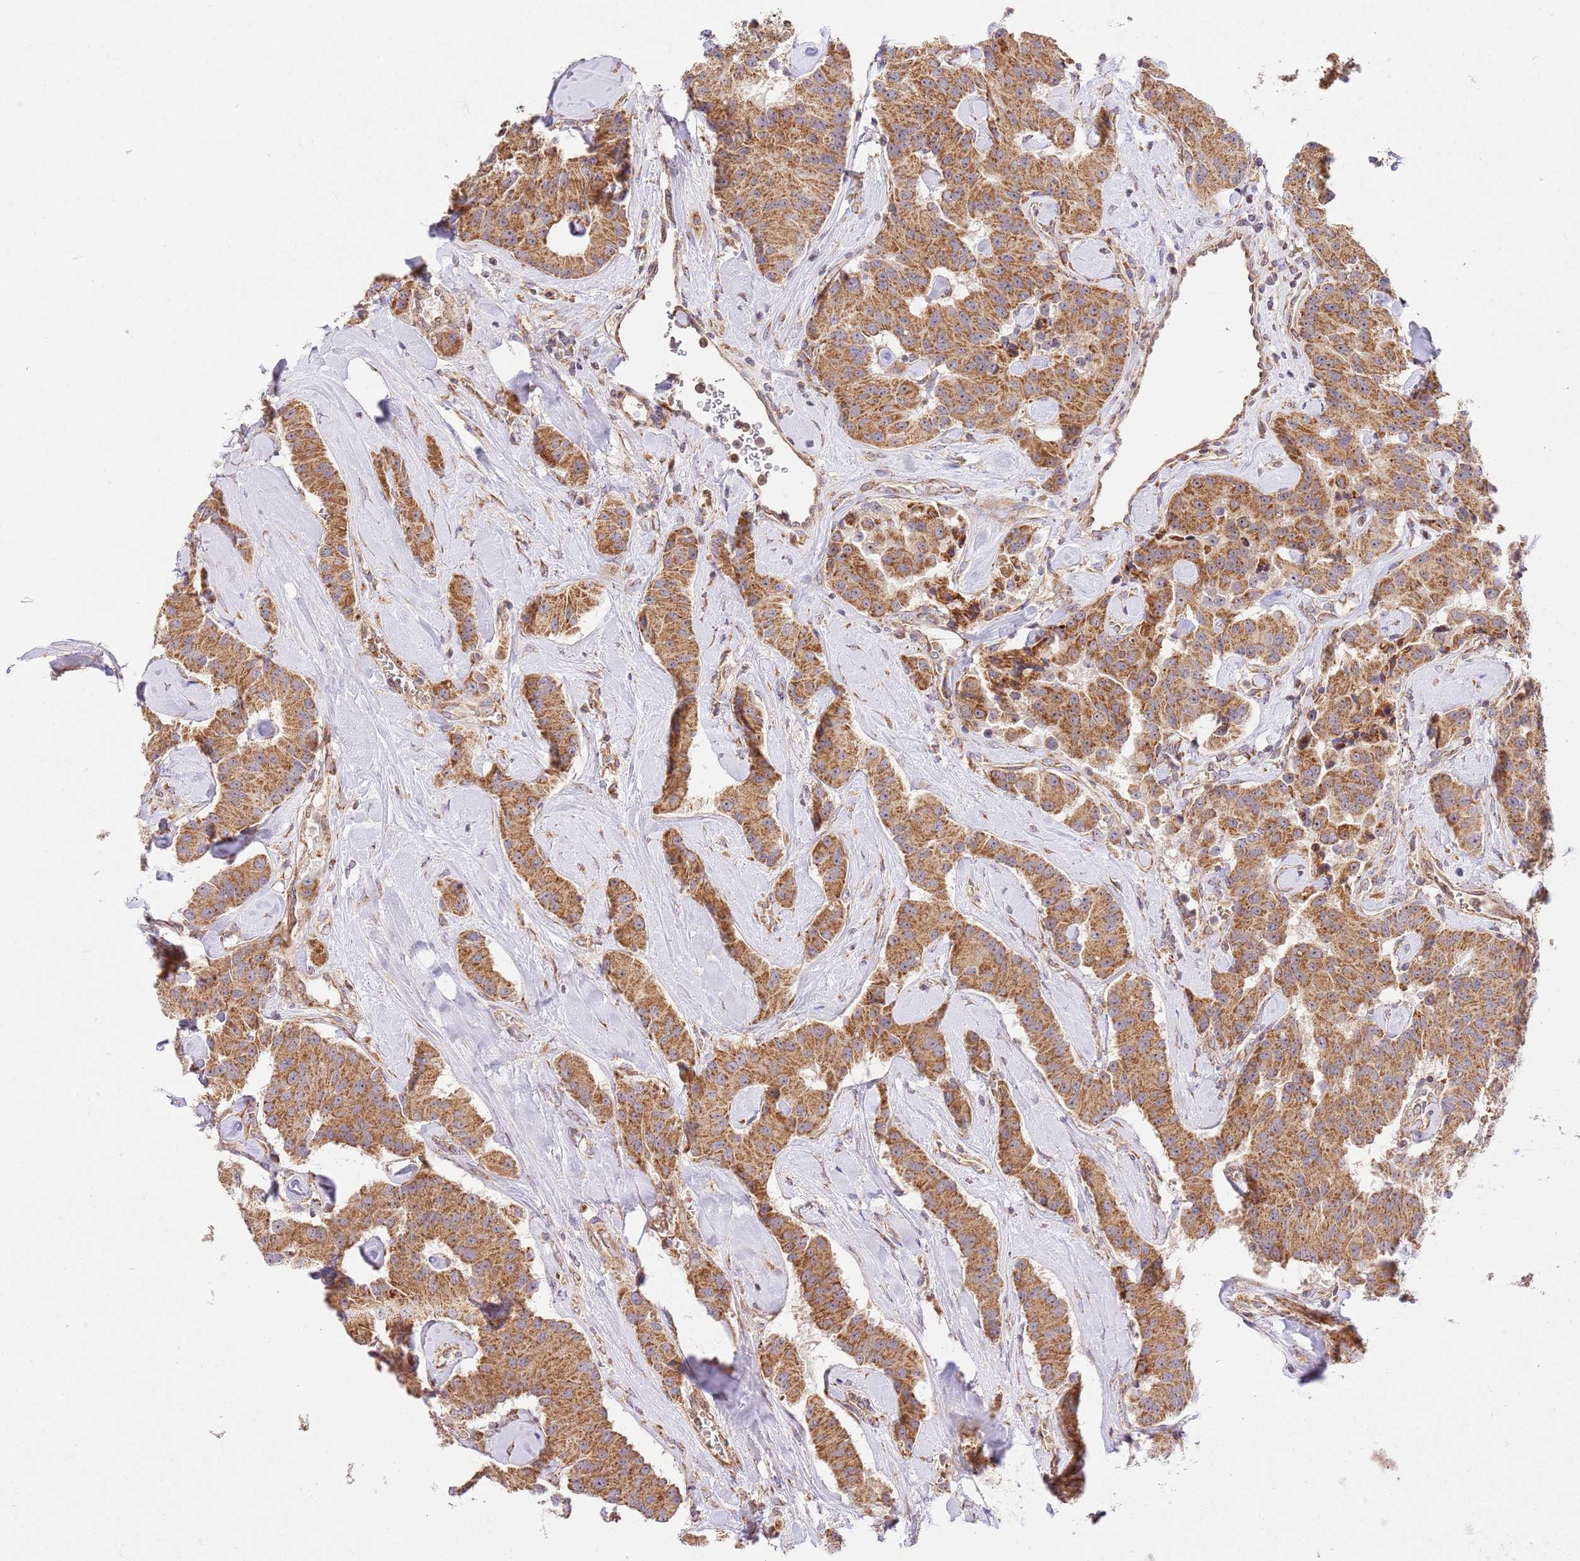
{"staining": {"intensity": "moderate", "quantity": ">75%", "location": "cytoplasmic/membranous"}, "tissue": "carcinoid", "cell_type": "Tumor cells", "image_type": "cancer", "snomed": [{"axis": "morphology", "description": "Carcinoid, malignant, NOS"}, {"axis": "topography", "description": "Pancreas"}], "caption": "This micrograph reveals malignant carcinoid stained with IHC to label a protein in brown. The cytoplasmic/membranous of tumor cells show moderate positivity for the protein. Nuclei are counter-stained blue.", "gene": "SPATA2L", "patient": {"sex": "male", "age": 41}}